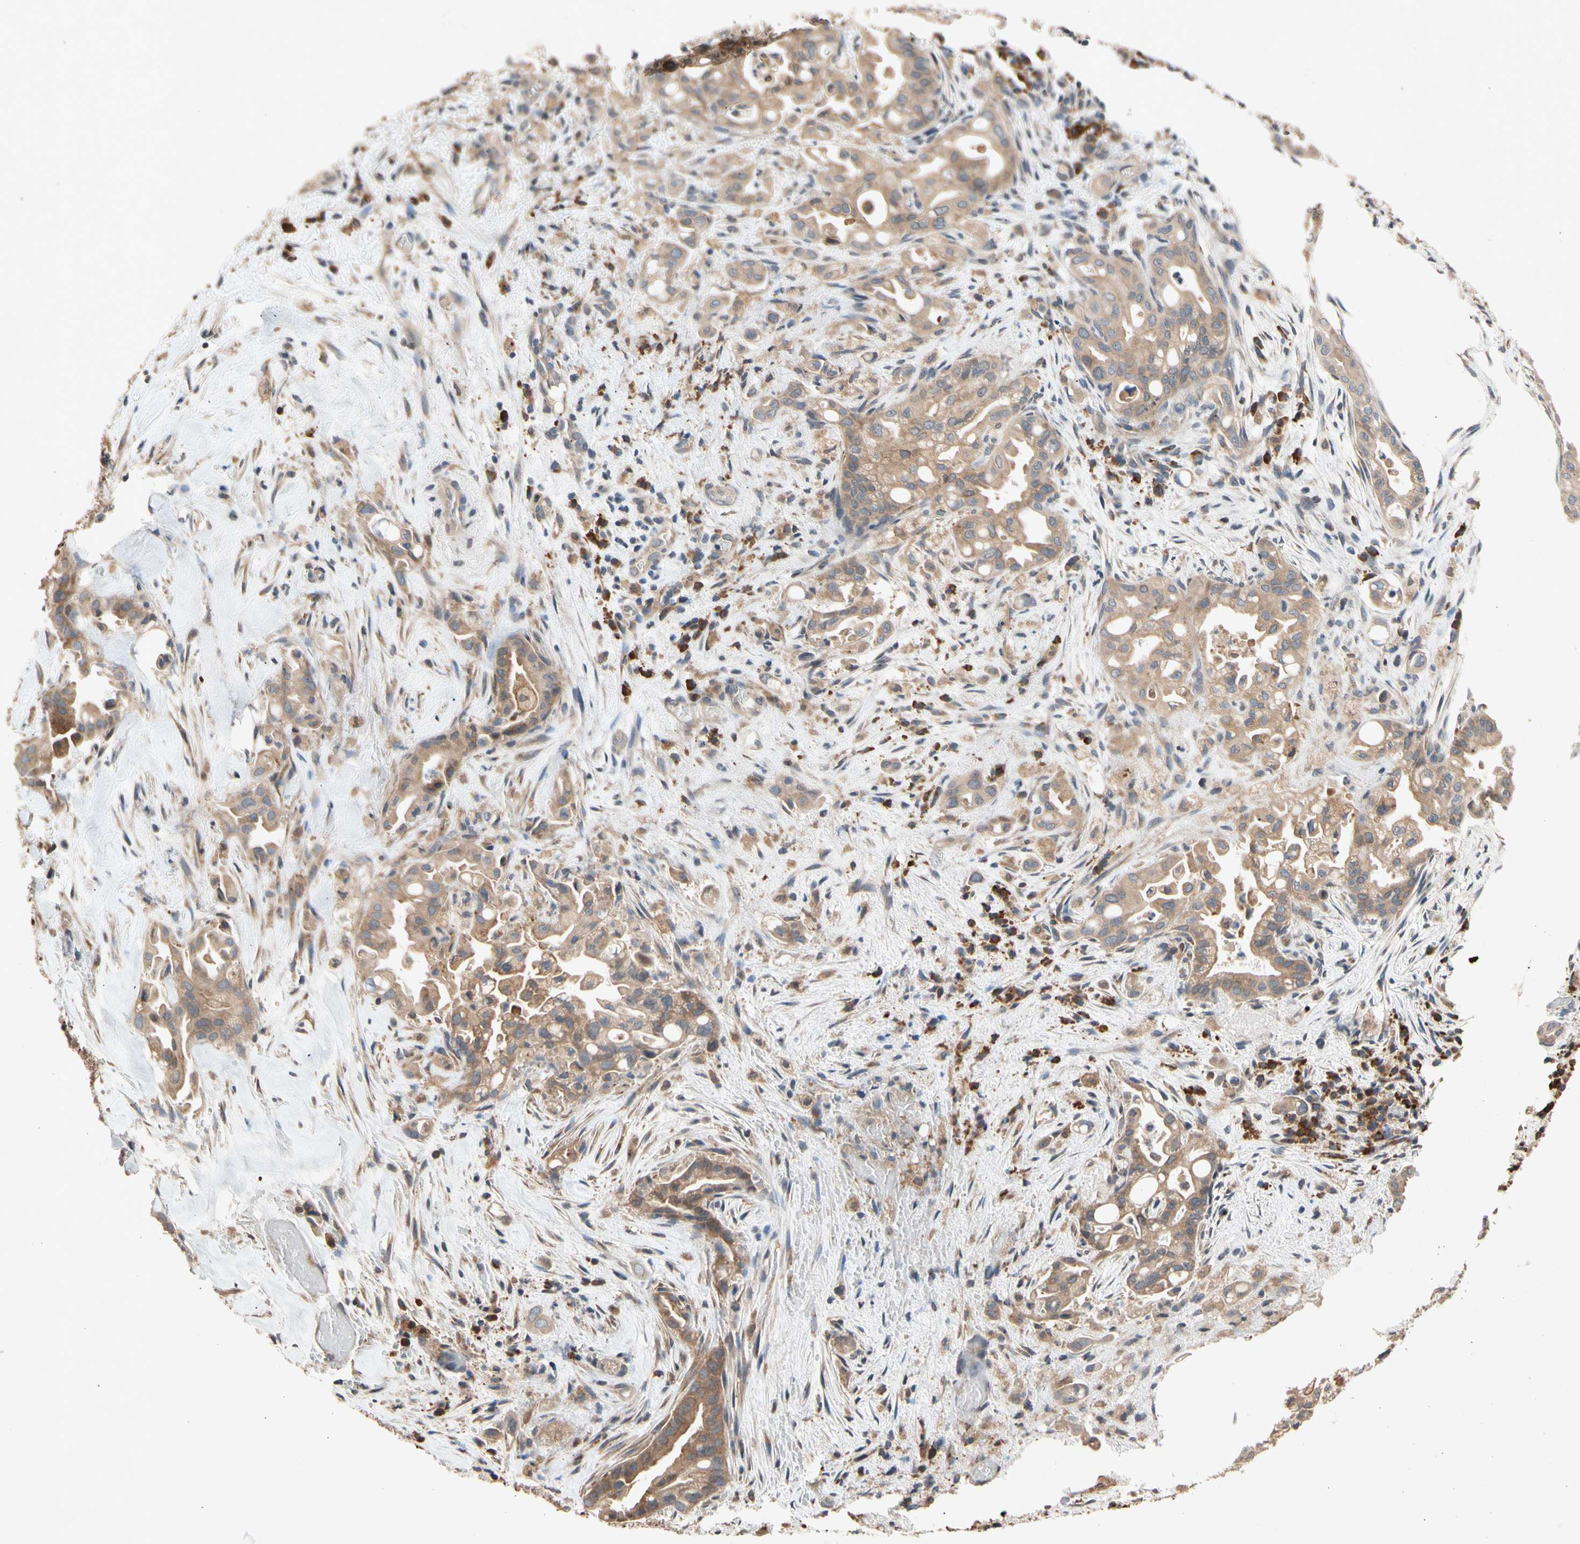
{"staining": {"intensity": "moderate", "quantity": ">75%", "location": "cytoplasmic/membranous"}, "tissue": "liver cancer", "cell_type": "Tumor cells", "image_type": "cancer", "snomed": [{"axis": "morphology", "description": "Cholangiocarcinoma"}, {"axis": "topography", "description": "Liver"}], "caption": "Immunohistochemical staining of human liver cholangiocarcinoma reveals medium levels of moderate cytoplasmic/membranous protein expression in about >75% of tumor cells.", "gene": "PRDX4", "patient": {"sex": "female", "age": 68}}